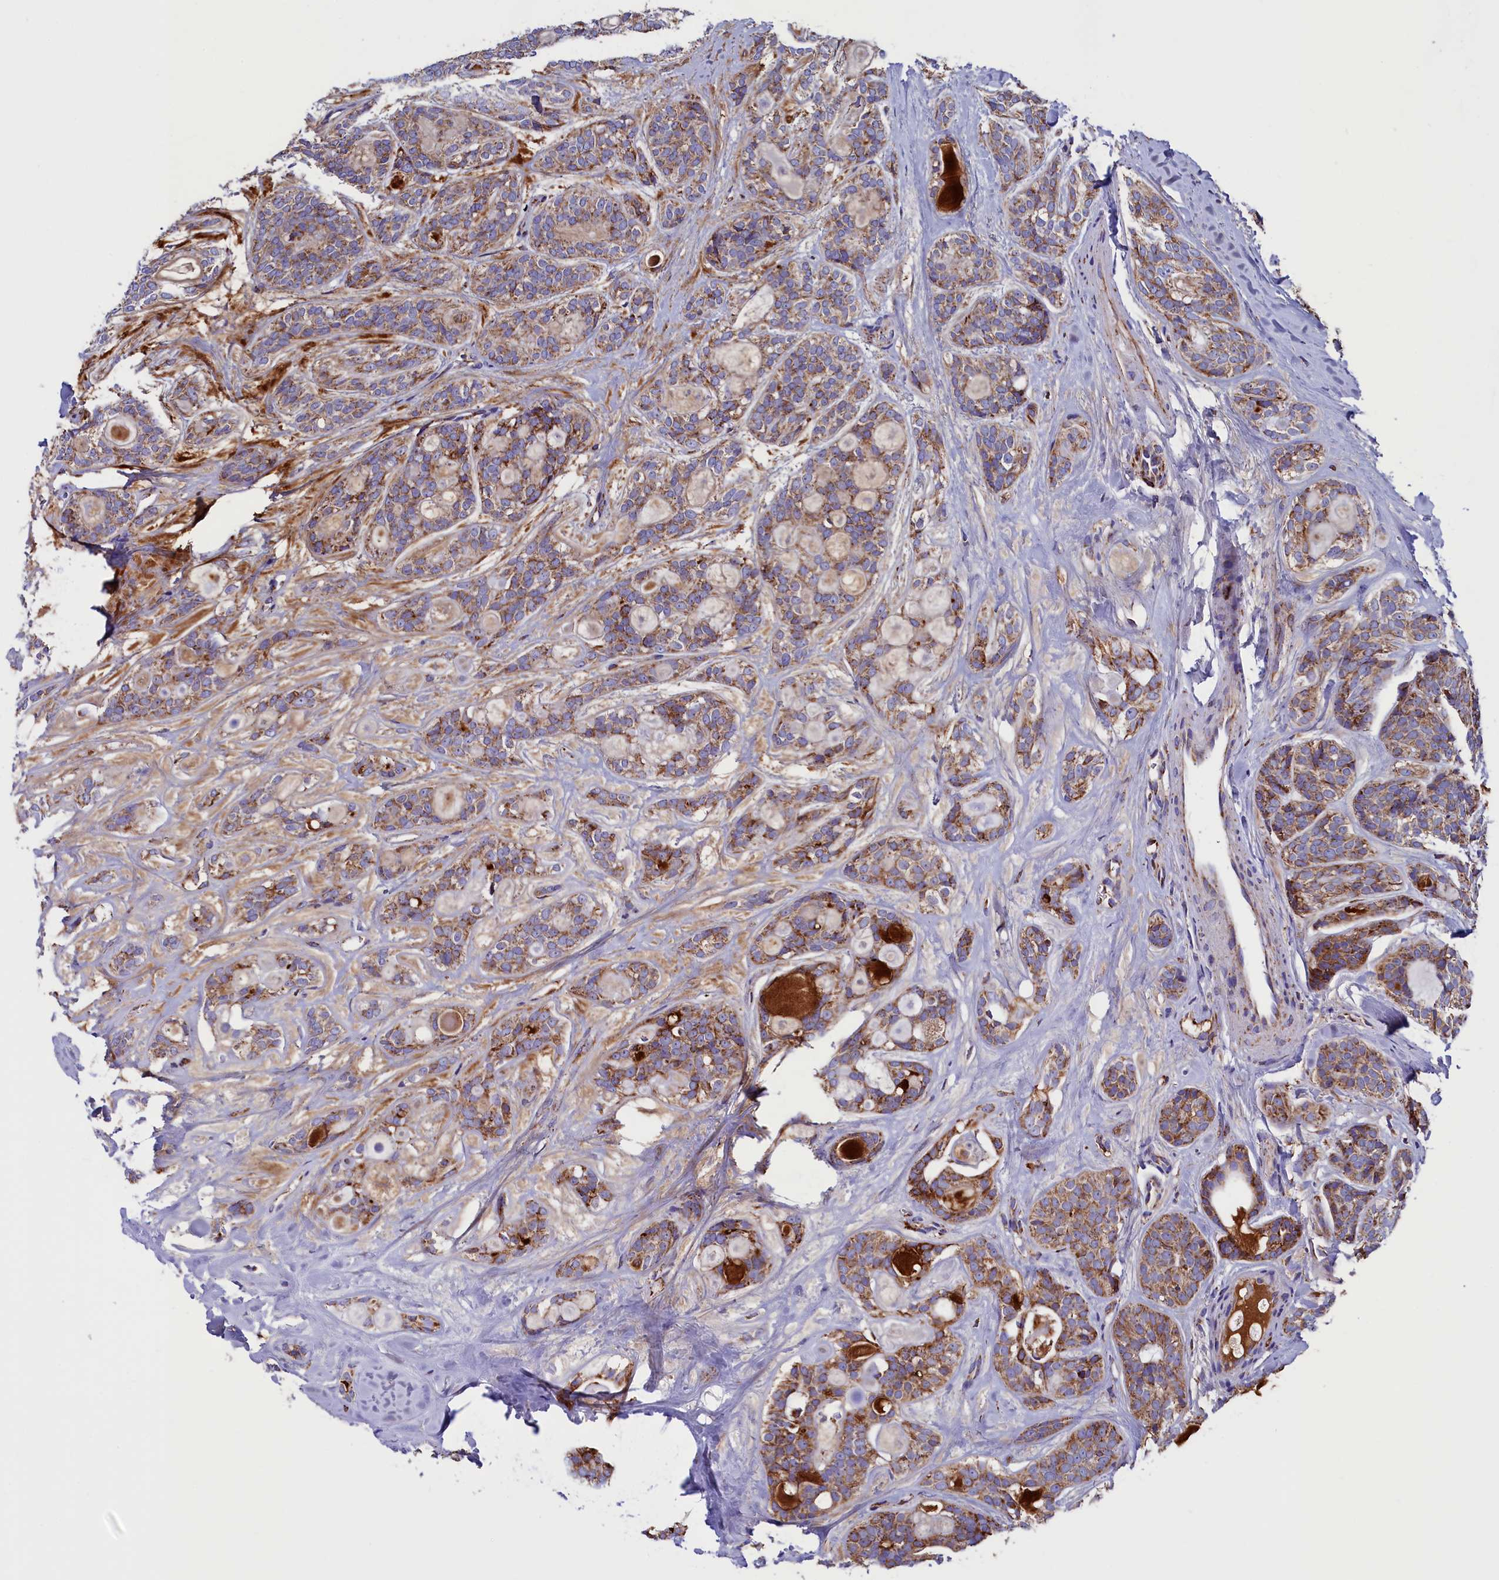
{"staining": {"intensity": "moderate", "quantity": ">75%", "location": "cytoplasmic/membranous"}, "tissue": "head and neck cancer", "cell_type": "Tumor cells", "image_type": "cancer", "snomed": [{"axis": "morphology", "description": "Adenocarcinoma, NOS"}, {"axis": "topography", "description": "Head-Neck"}], "caption": "Moderate cytoplasmic/membranous positivity is present in about >75% of tumor cells in head and neck cancer.", "gene": "SLC39A3", "patient": {"sex": "male", "age": 66}}